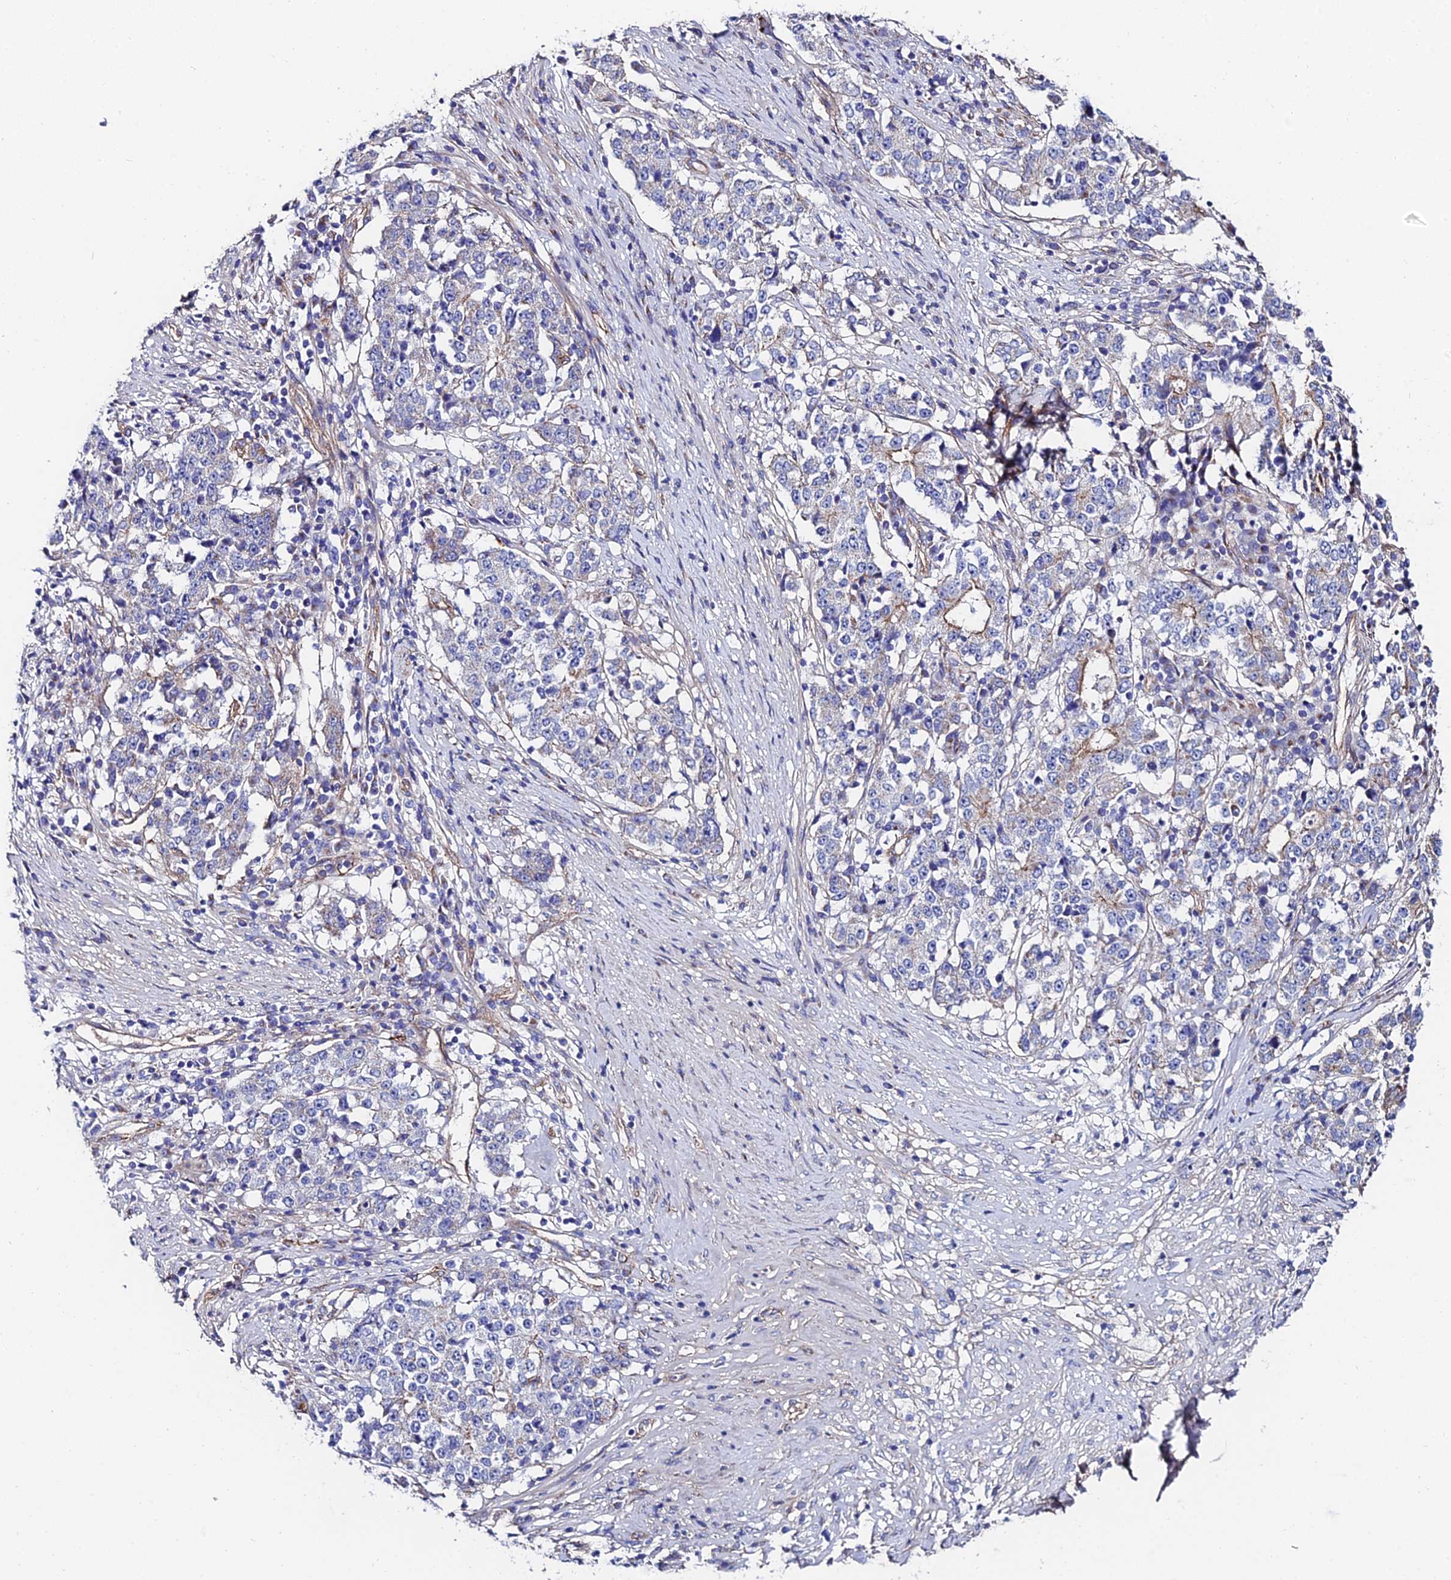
{"staining": {"intensity": "weak", "quantity": "<25%", "location": "cytoplasmic/membranous"}, "tissue": "stomach cancer", "cell_type": "Tumor cells", "image_type": "cancer", "snomed": [{"axis": "morphology", "description": "Adenocarcinoma, NOS"}, {"axis": "topography", "description": "Stomach"}], "caption": "This micrograph is of adenocarcinoma (stomach) stained with immunohistochemistry to label a protein in brown with the nuclei are counter-stained blue. There is no expression in tumor cells. Brightfield microscopy of immunohistochemistry stained with DAB (brown) and hematoxylin (blue), captured at high magnification.", "gene": "ADGRF3", "patient": {"sex": "male", "age": 59}}